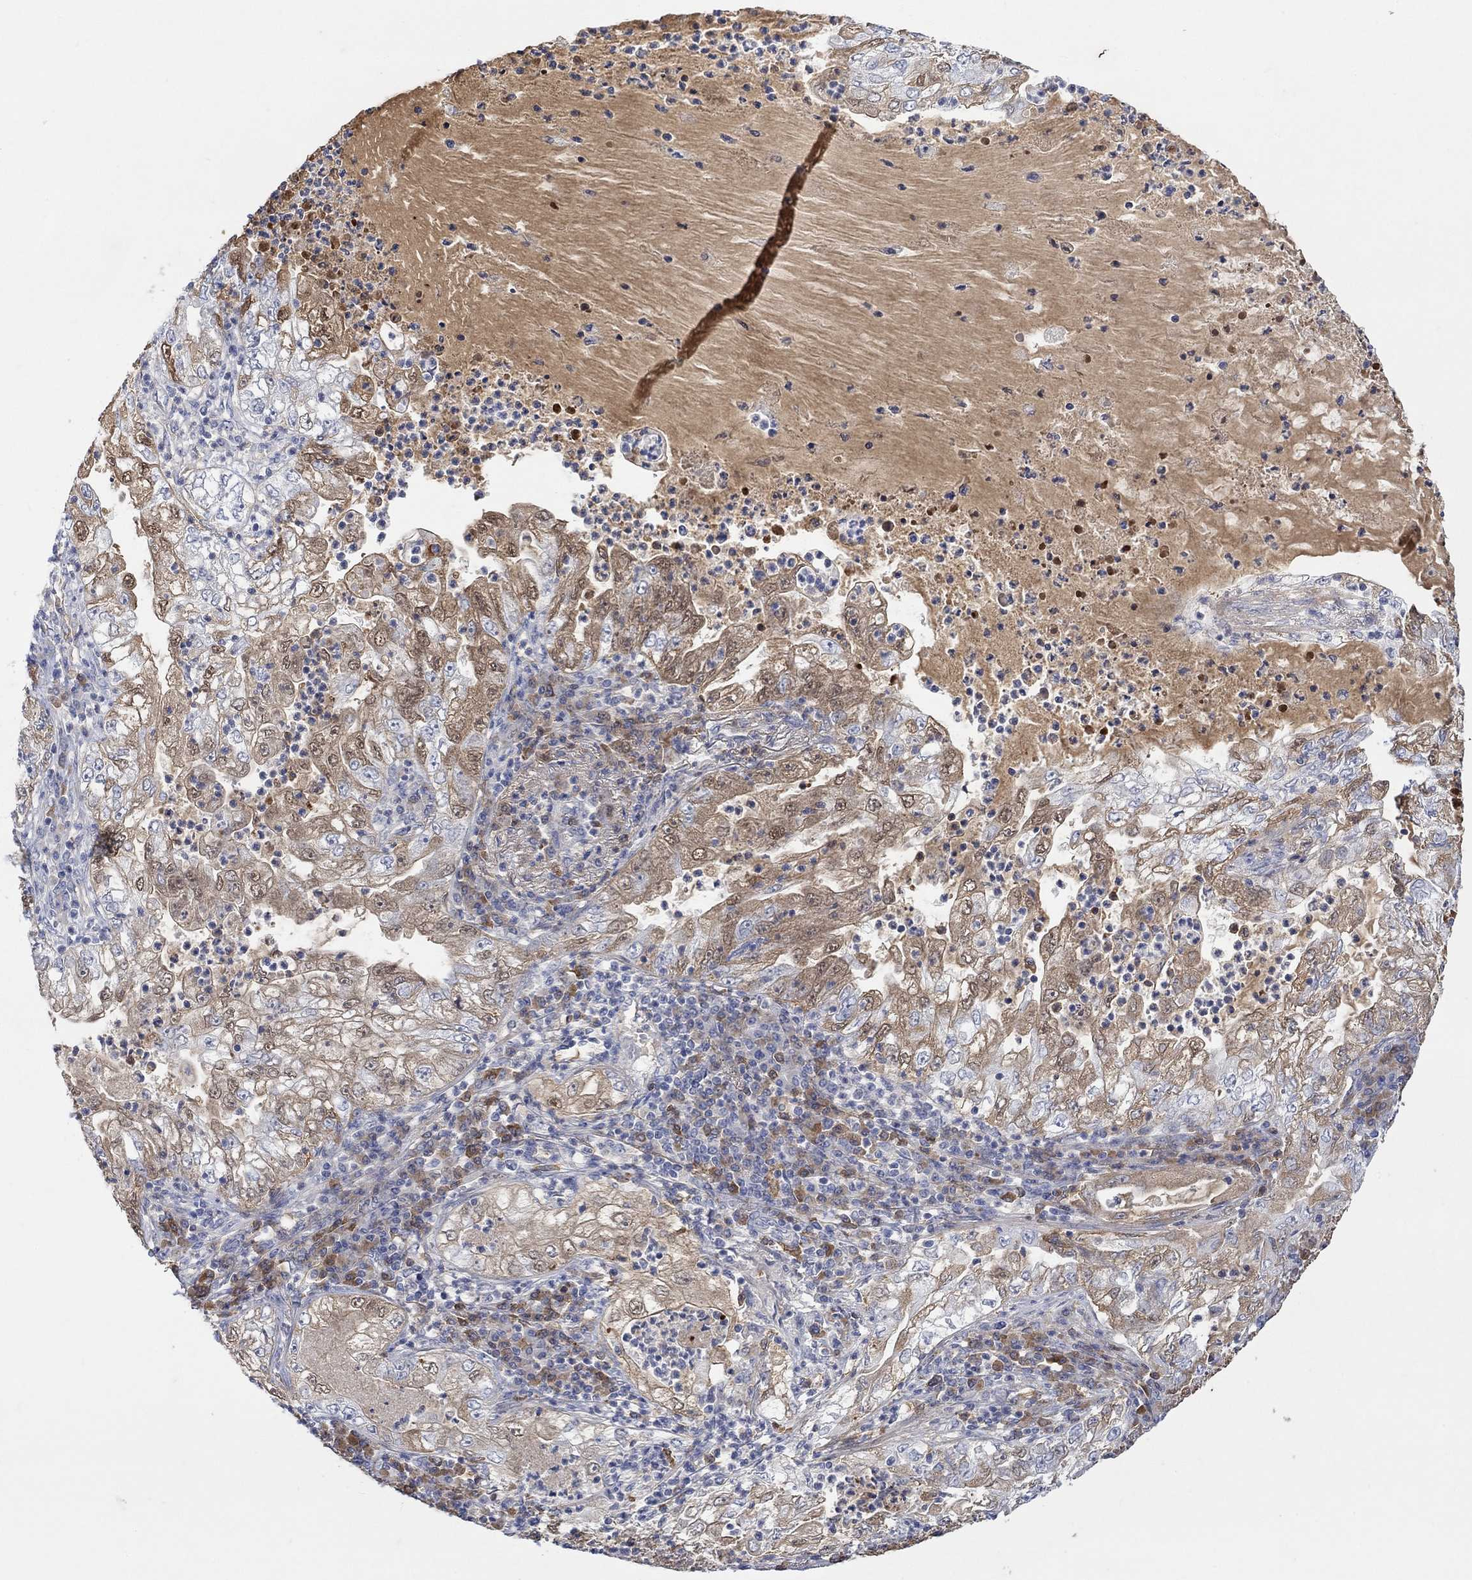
{"staining": {"intensity": "moderate", "quantity": "<25%", "location": "cytoplasmic/membranous"}, "tissue": "lung cancer", "cell_type": "Tumor cells", "image_type": "cancer", "snomed": [{"axis": "morphology", "description": "Adenocarcinoma, NOS"}, {"axis": "topography", "description": "Lung"}], "caption": "This photomicrograph shows lung cancer stained with IHC to label a protein in brown. The cytoplasmic/membranous of tumor cells show moderate positivity for the protein. Nuclei are counter-stained blue.", "gene": "MSTN", "patient": {"sex": "female", "age": 73}}